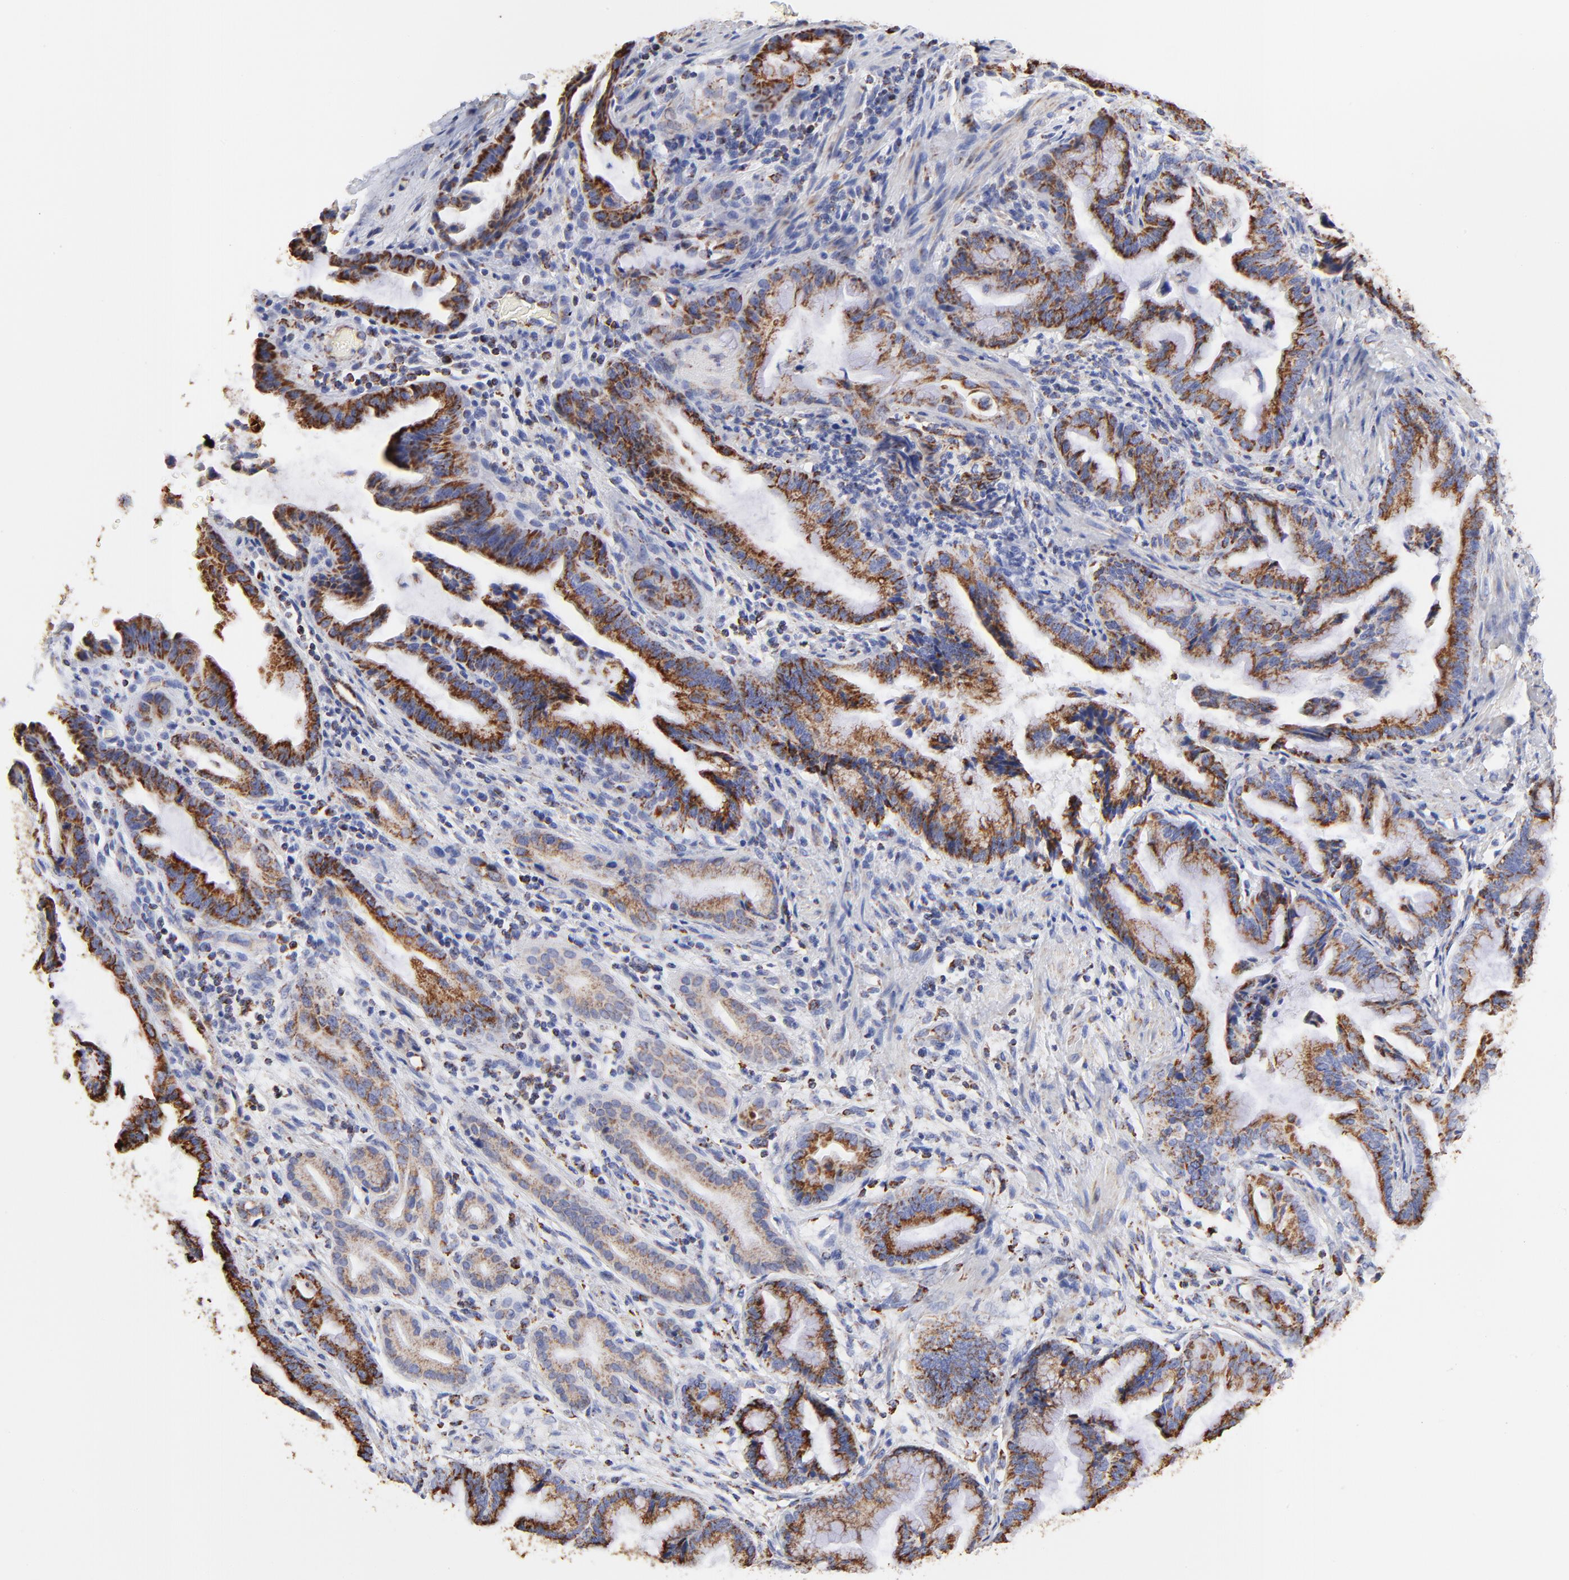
{"staining": {"intensity": "strong", "quantity": ">75%", "location": "cytoplasmic/membranous"}, "tissue": "pancreatic cancer", "cell_type": "Tumor cells", "image_type": "cancer", "snomed": [{"axis": "morphology", "description": "Adenocarcinoma, NOS"}, {"axis": "topography", "description": "Pancreas"}], "caption": "Immunohistochemical staining of human adenocarcinoma (pancreatic) reveals high levels of strong cytoplasmic/membranous protein expression in approximately >75% of tumor cells.", "gene": "COX4I1", "patient": {"sex": "female", "age": 64}}